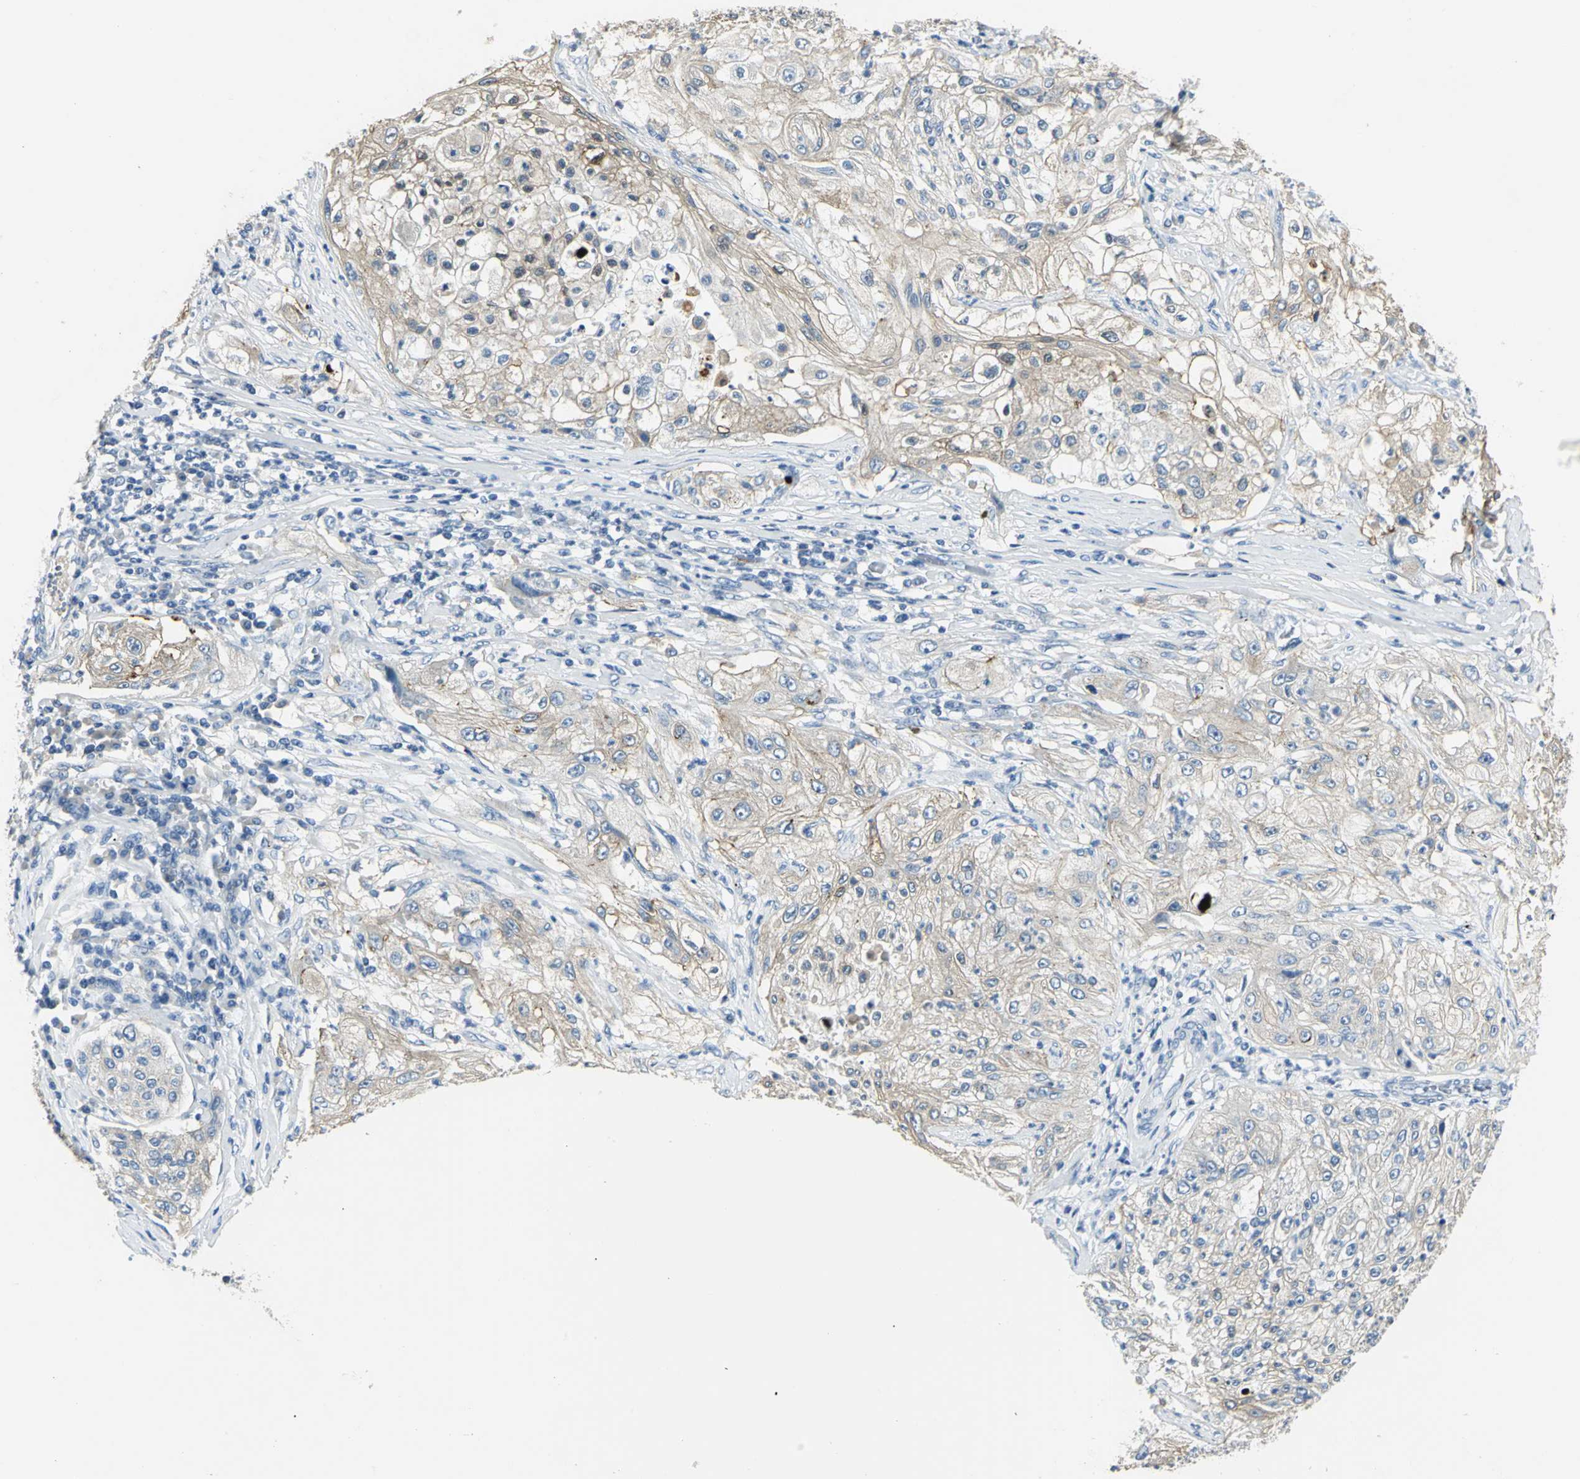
{"staining": {"intensity": "weak", "quantity": ">75%", "location": "cytoplasmic/membranous"}, "tissue": "lung cancer", "cell_type": "Tumor cells", "image_type": "cancer", "snomed": [{"axis": "morphology", "description": "Inflammation, NOS"}, {"axis": "morphology", "description": "Squamous cell carcinoma, NOS"}, {"axis": "topography", "description": "Lymph node"}, {"axis": "topography", "description": "Soft tissue"}, {"axis": "topography", "description": "Lung"}], "caption": "Protein staining of lung cancer tissue exhibits weak cytoplasmic/membranous expression in approximately >75% of tumor cells. Using DAB (3,3'-diaminobenzidine) (brown) and hematoxylin (blue) stains, captured at high magnification using brightfield microscopy.", "gene": "B3GNT2", "patient": {"sex": "male", "age": 66}}